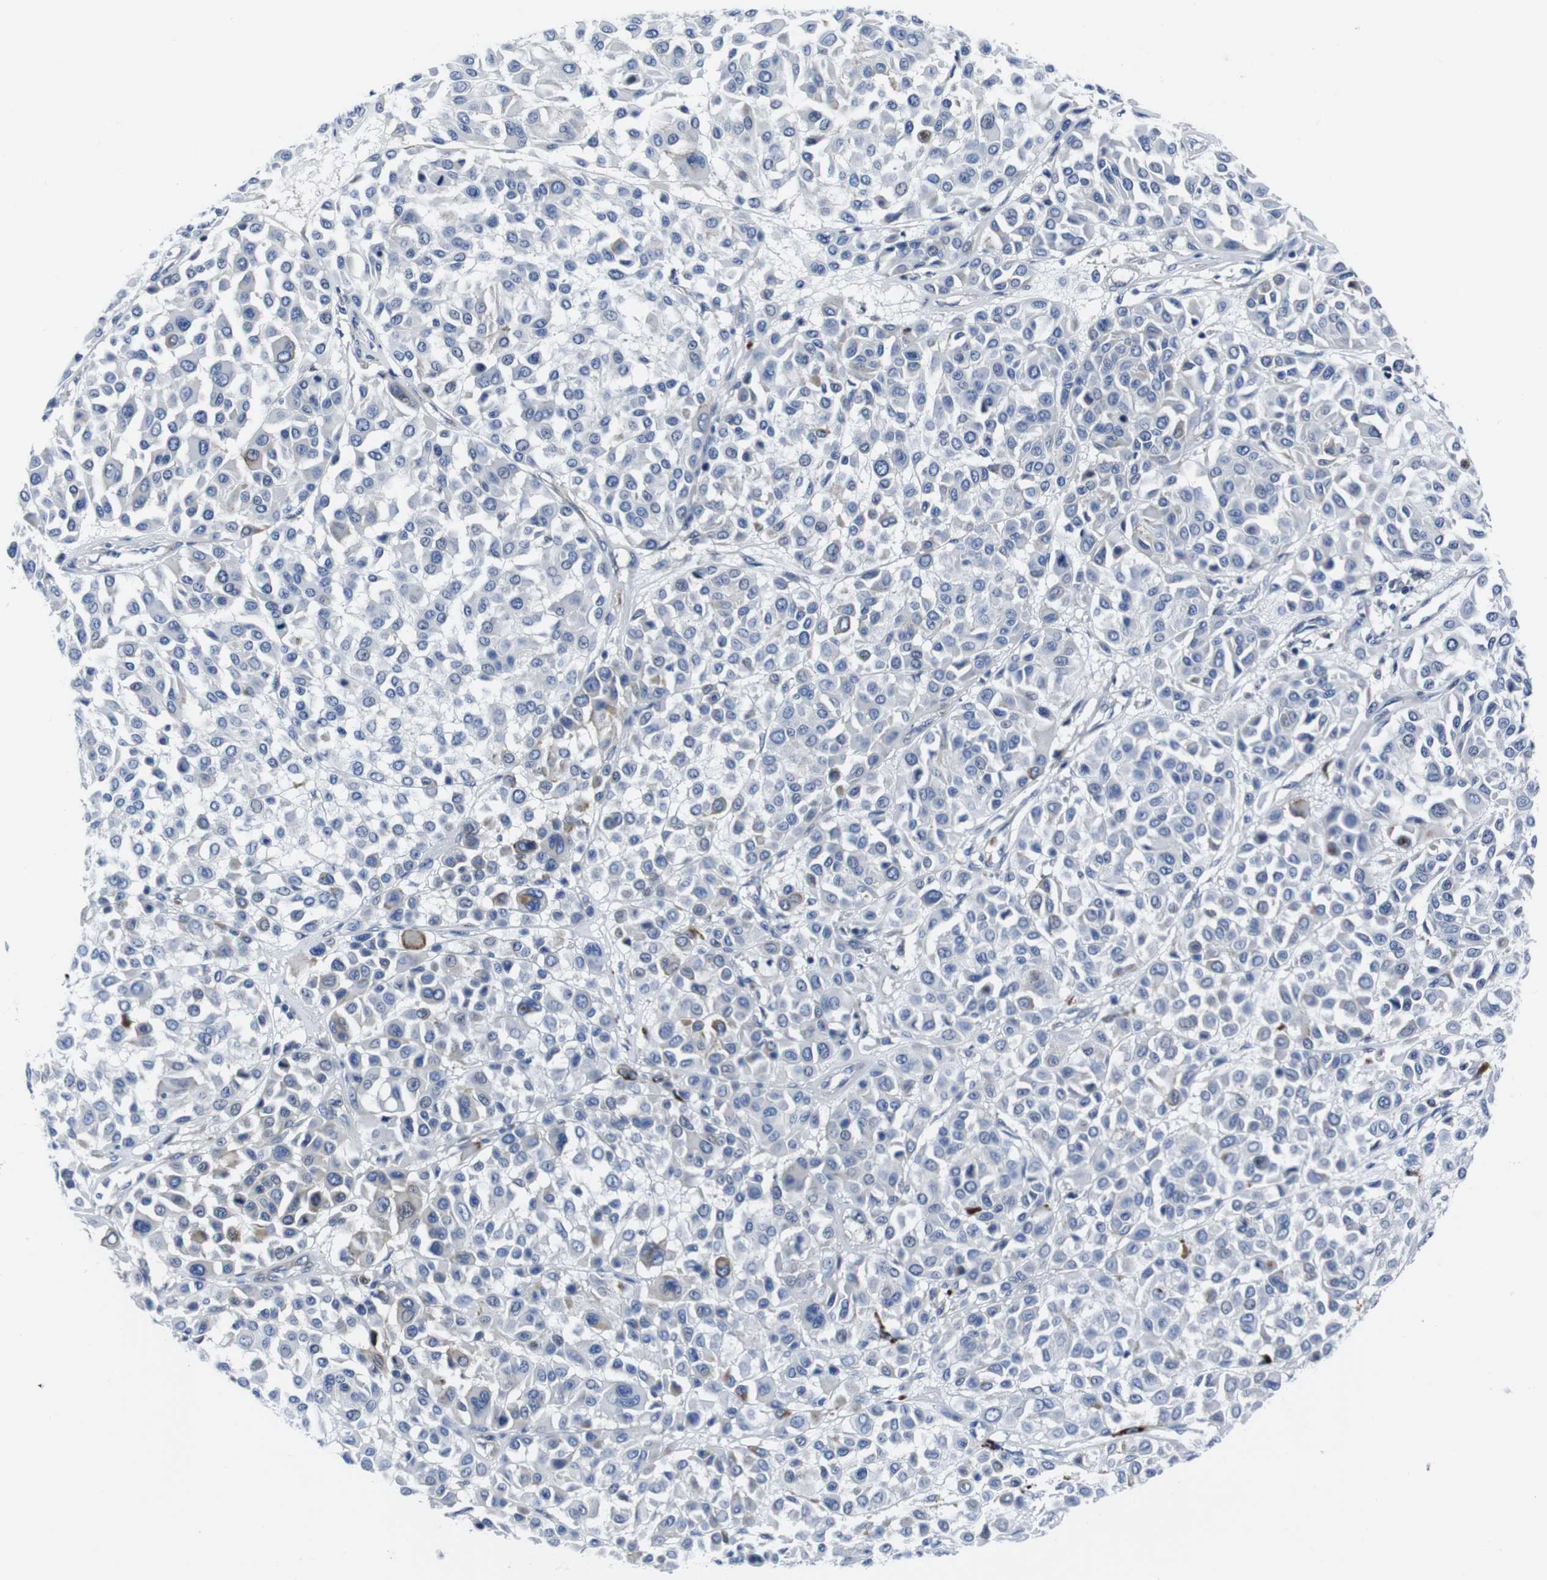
{"staining": {"intensity": "negative", "quantity": "none", "location": "none"}, "tissue": "melanoma", "cell_type": "Tumor cells", "image_type": "cancer", "snomed": [{"axis": "morphology", "description": "Malignant melanoma, Metastatic site"}, {"axis": "topography", "description": "Soft tissue"}], "caption": "Tumor cells are negative for brown protein staining in malignant melanoma (metastatic site).", "gene": "EIF4A1", "patient": {"sex": "male", "age": 41}}